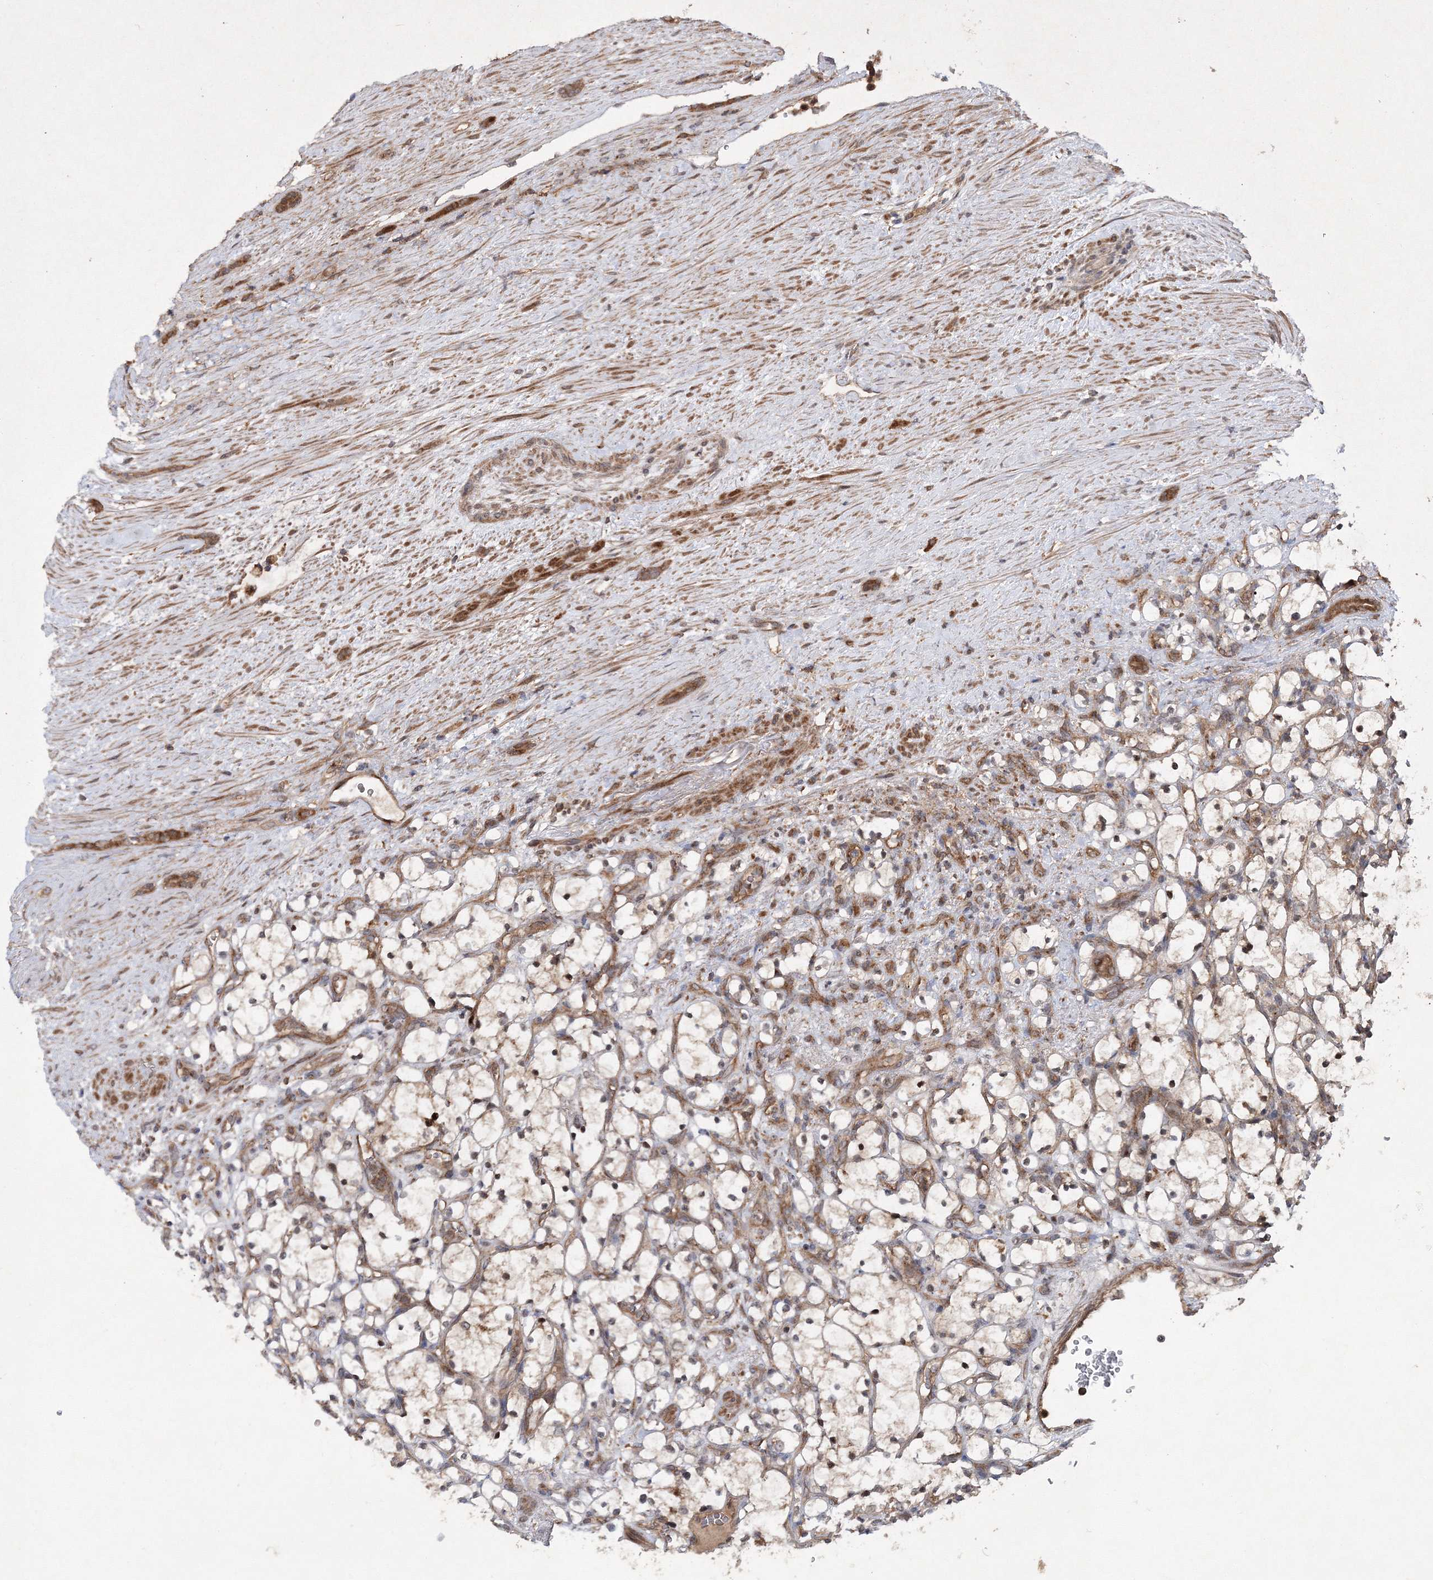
{"staining": {"intensity": "weak", "quantity": ">75%", "location": "cytoplasmic/membranous"}, "tissue": "renal cancer", "cell_type": "Tumor cells", "image_type": "cancer", "snomed": [{"axis": "morphology", "description": "Adenocarcinoma, NOS"}, {"axis": "topography", "description": "Kidney"}], "caption": "The immunohistochemical stain labels weak cytoplasmic/membranous positivity in tumor cells of renal cancer tissue.", "gene": "DNAJC13", "patient": {"sex": "female", "age": 69}}